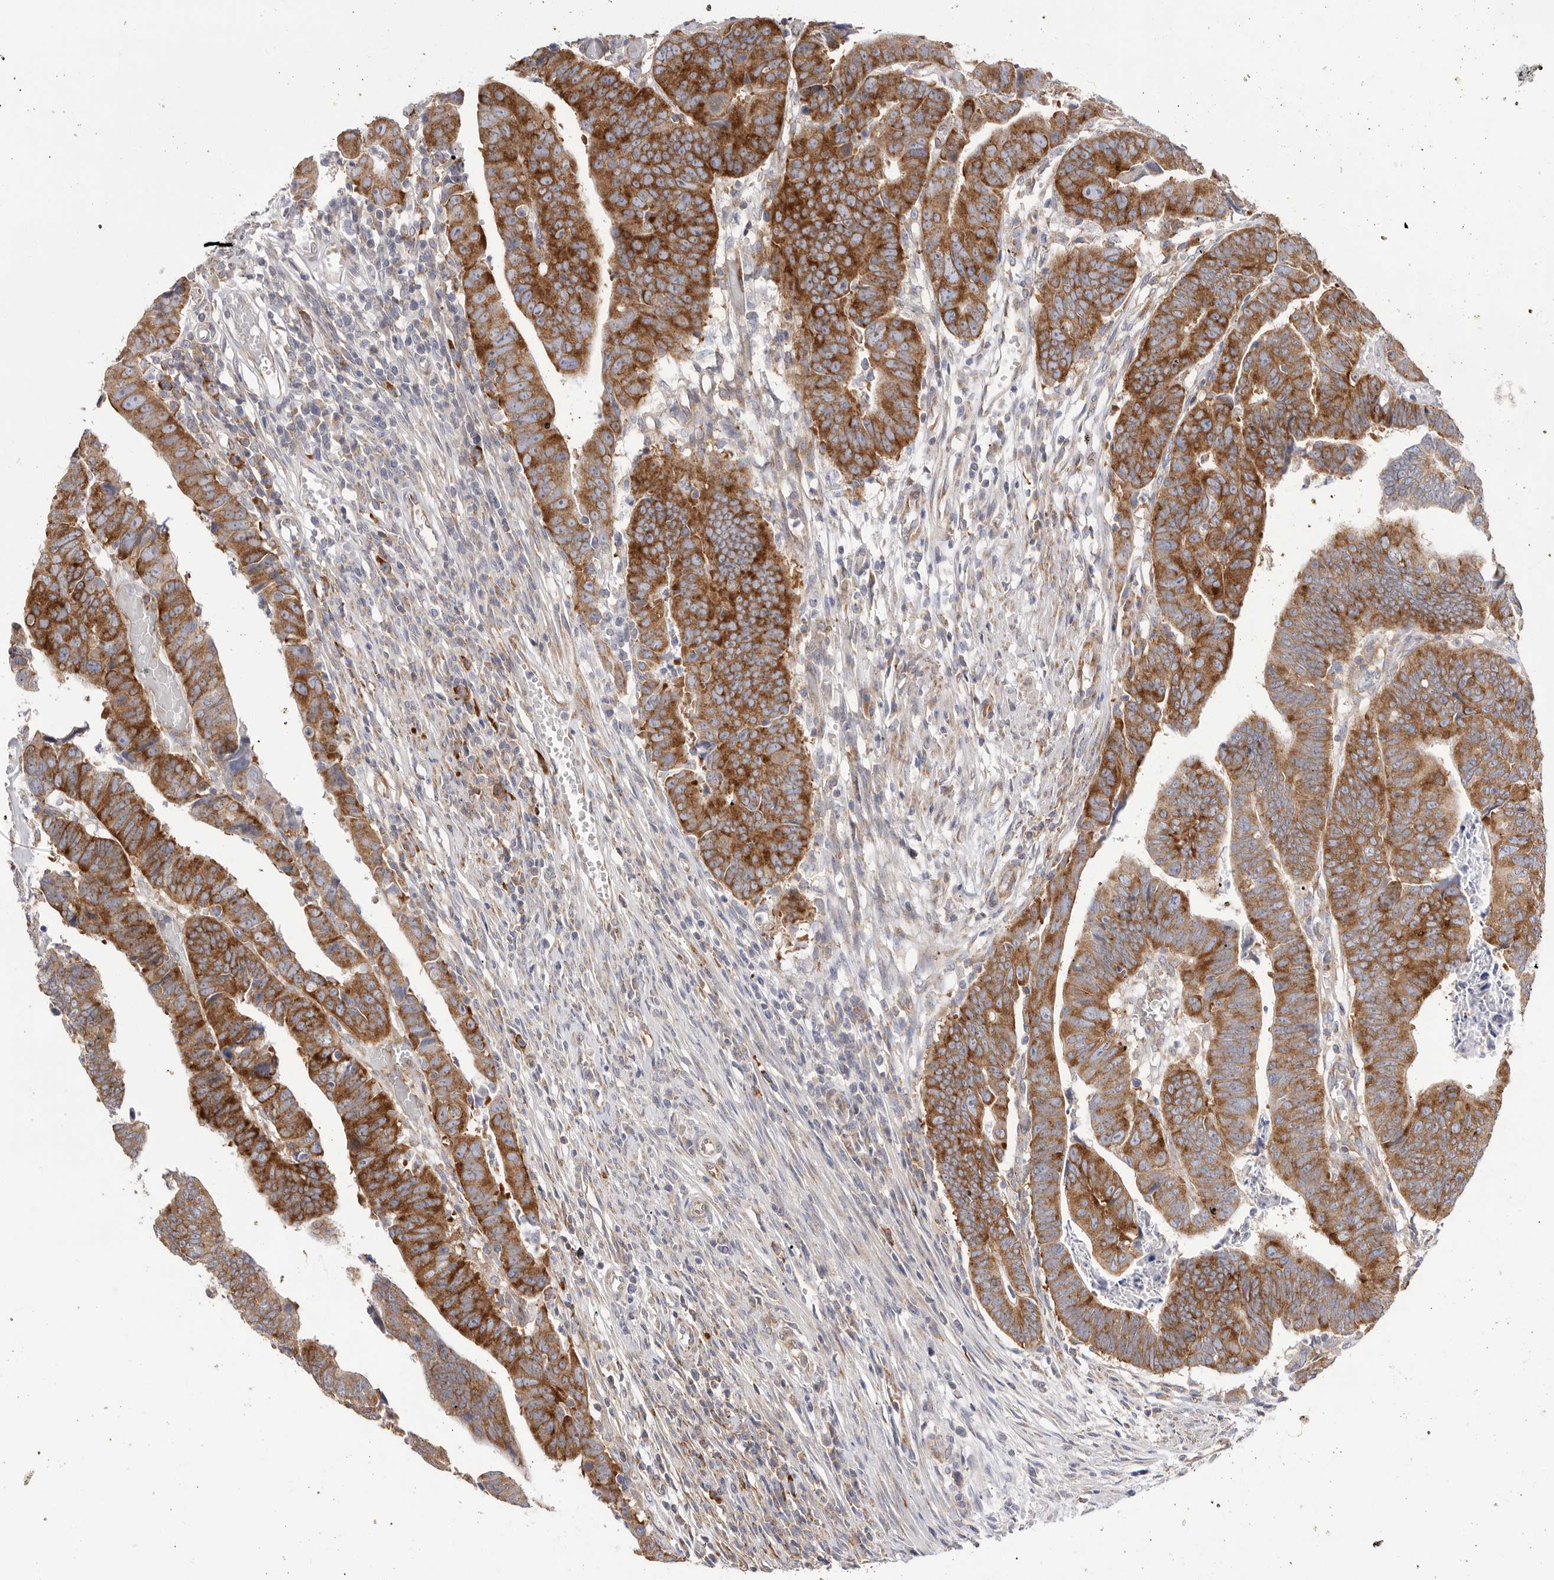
{"staining": {"intensity": "strong", "quantity": ">75%", "location": "cytoplasmic/membranous"}, "tissue": "colorectal cancer", "cell_type": "Tumor cells", "image_type": "cancer", "snomed": [{"axis": "morphology", "description": "Adenocarcinoma, NOS"}, {"axis": "topography", "description": "Rectum"}], "caption": "Strong cytoplasmic/membranous protein positivity is seen in approximately >75% of tumor cells in adenocarcinoma (colorectal). Using DAB (brown) and hematoxylin (blue) stains, captured at high magnification using brightfield microscopy.", "gene": "SERBP1", "patient": {"sex": "female", "age": 65}}